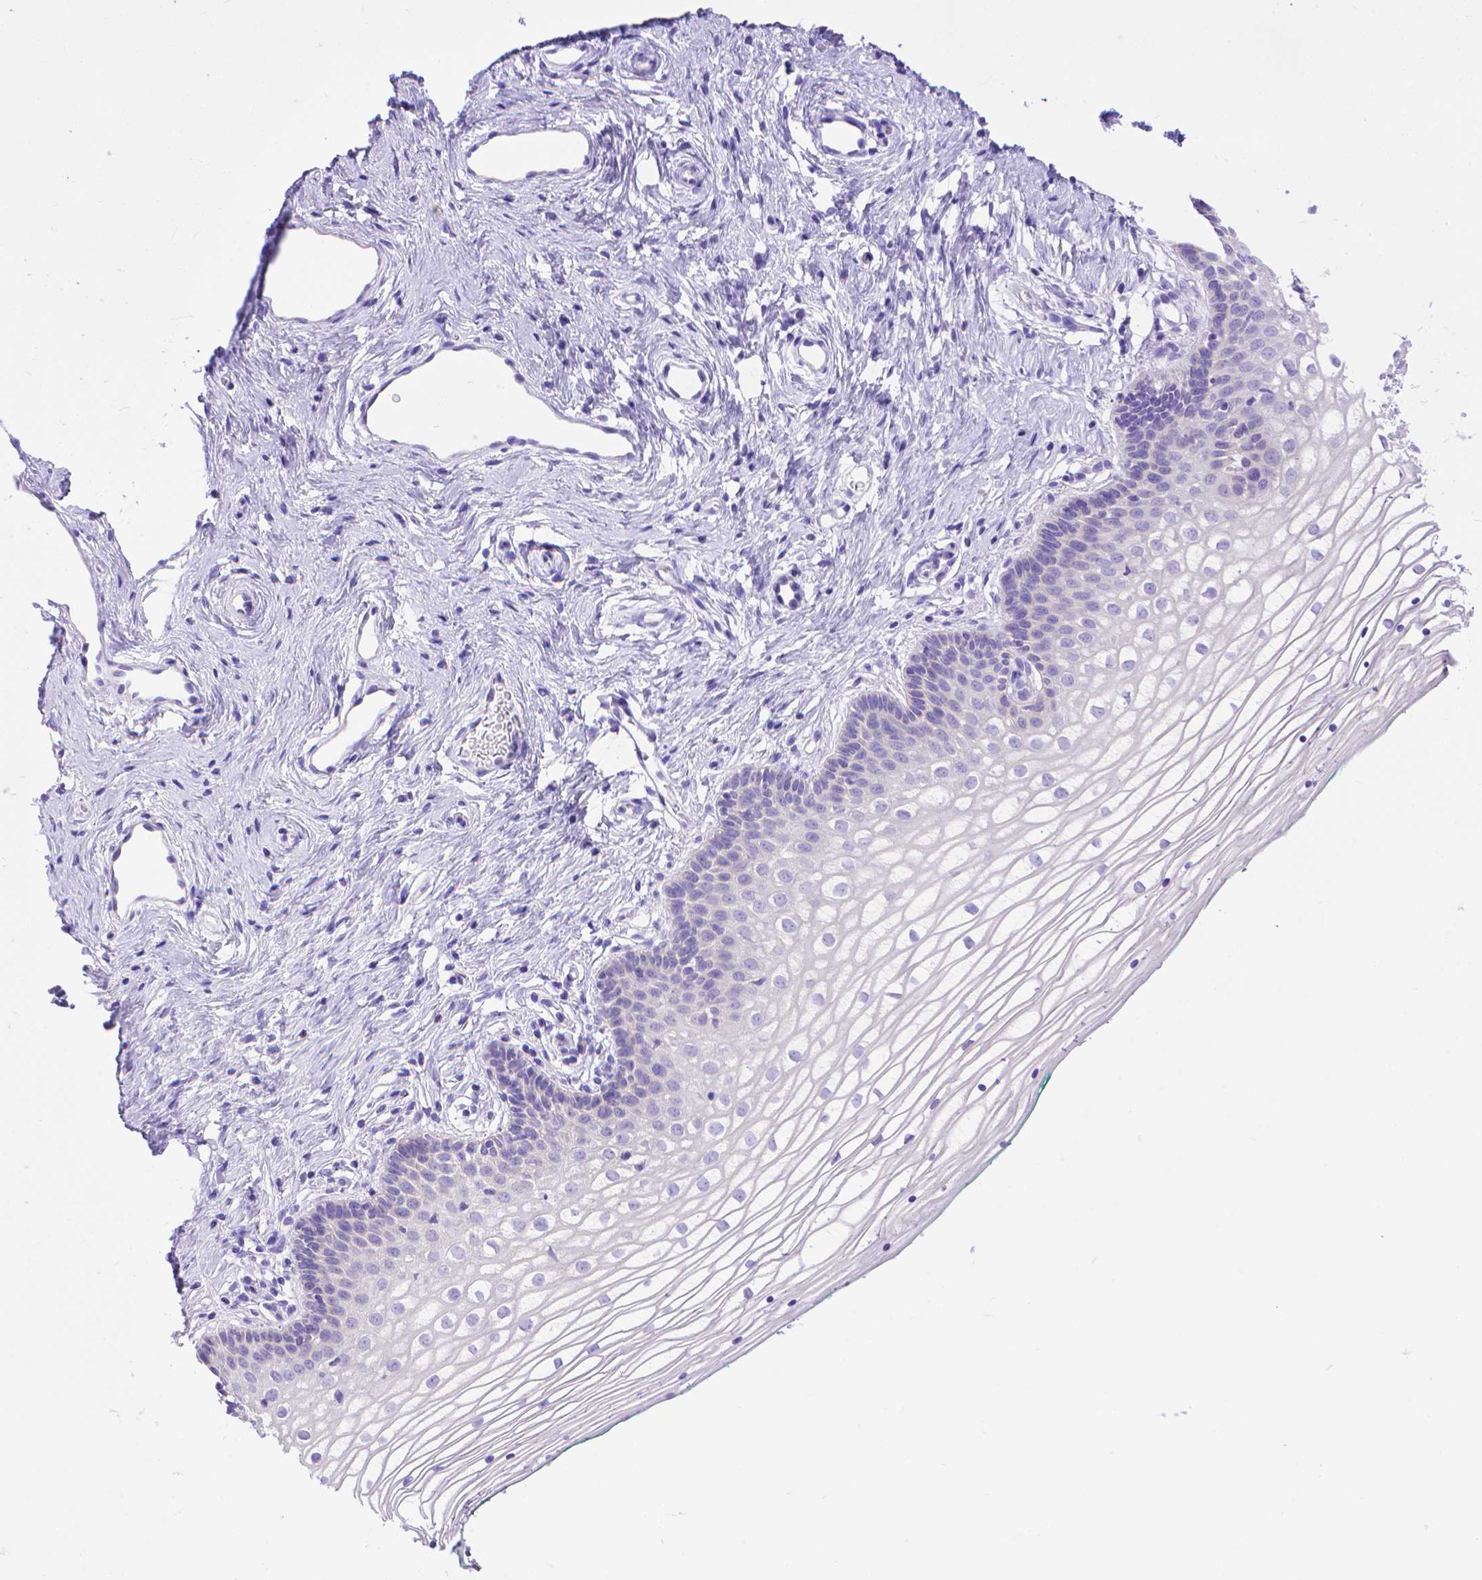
{"staining": {"intensity": "negative", "quantity": "none", "location": "none"}, "tissue": "vagina", "cell_type": "Squamous epithelial cells", "image_type": "normal", "snomed": [{"axis": "morphology", "description": "Normal tissue, NOS"}, {"axis": "topography", "description": "Vagina"}], "caption": "DAB (3,3'-diaminobenzidine) immunohistochemical staining of benign vagina reveals no significant positivity in squamous epithelial cells.", "gene": "DHRS2", "patient": {"sex": "female", "age": 36}}